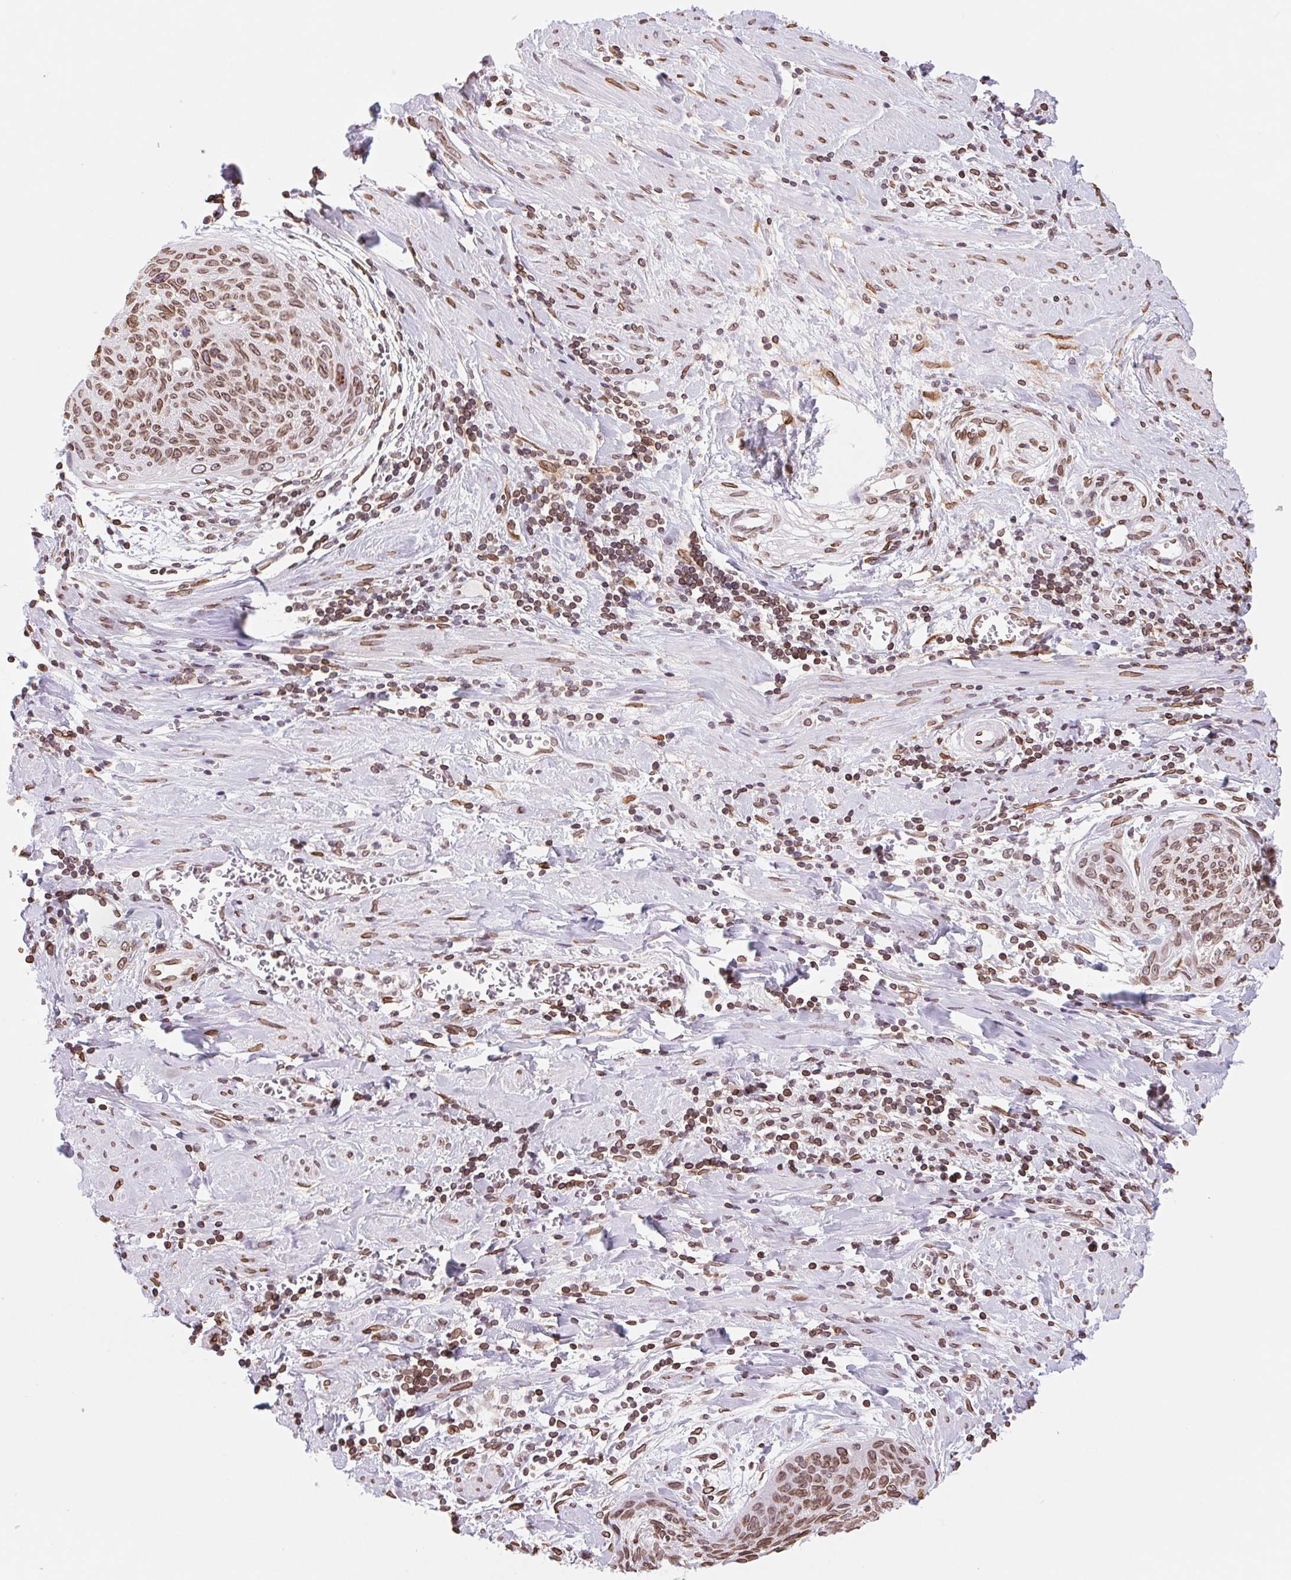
{"staining": {"intensity": "moderate", "quantity": ">75%", "location": "cytoplasmic/membranous,nuclear"}, "tissue": "cervical cancer", "cell_type": "Tumor cells", "image_type": "cancer", "snomed": [{"axis": "morphology", "description": "Squamous cell carcinoma, NOS"}, {"axis": "topography", "description": "Cervix"}], "caption": "The histopathology image demonstrates immunohistochemical staining of cervical cancer. There is moderate cytoplasmic/membranous and nuclear positivity is appreciated in approximately >75% of tumor cells.", "gene": "LMNB2", "patient": {"sex": "female", "age": 55}}